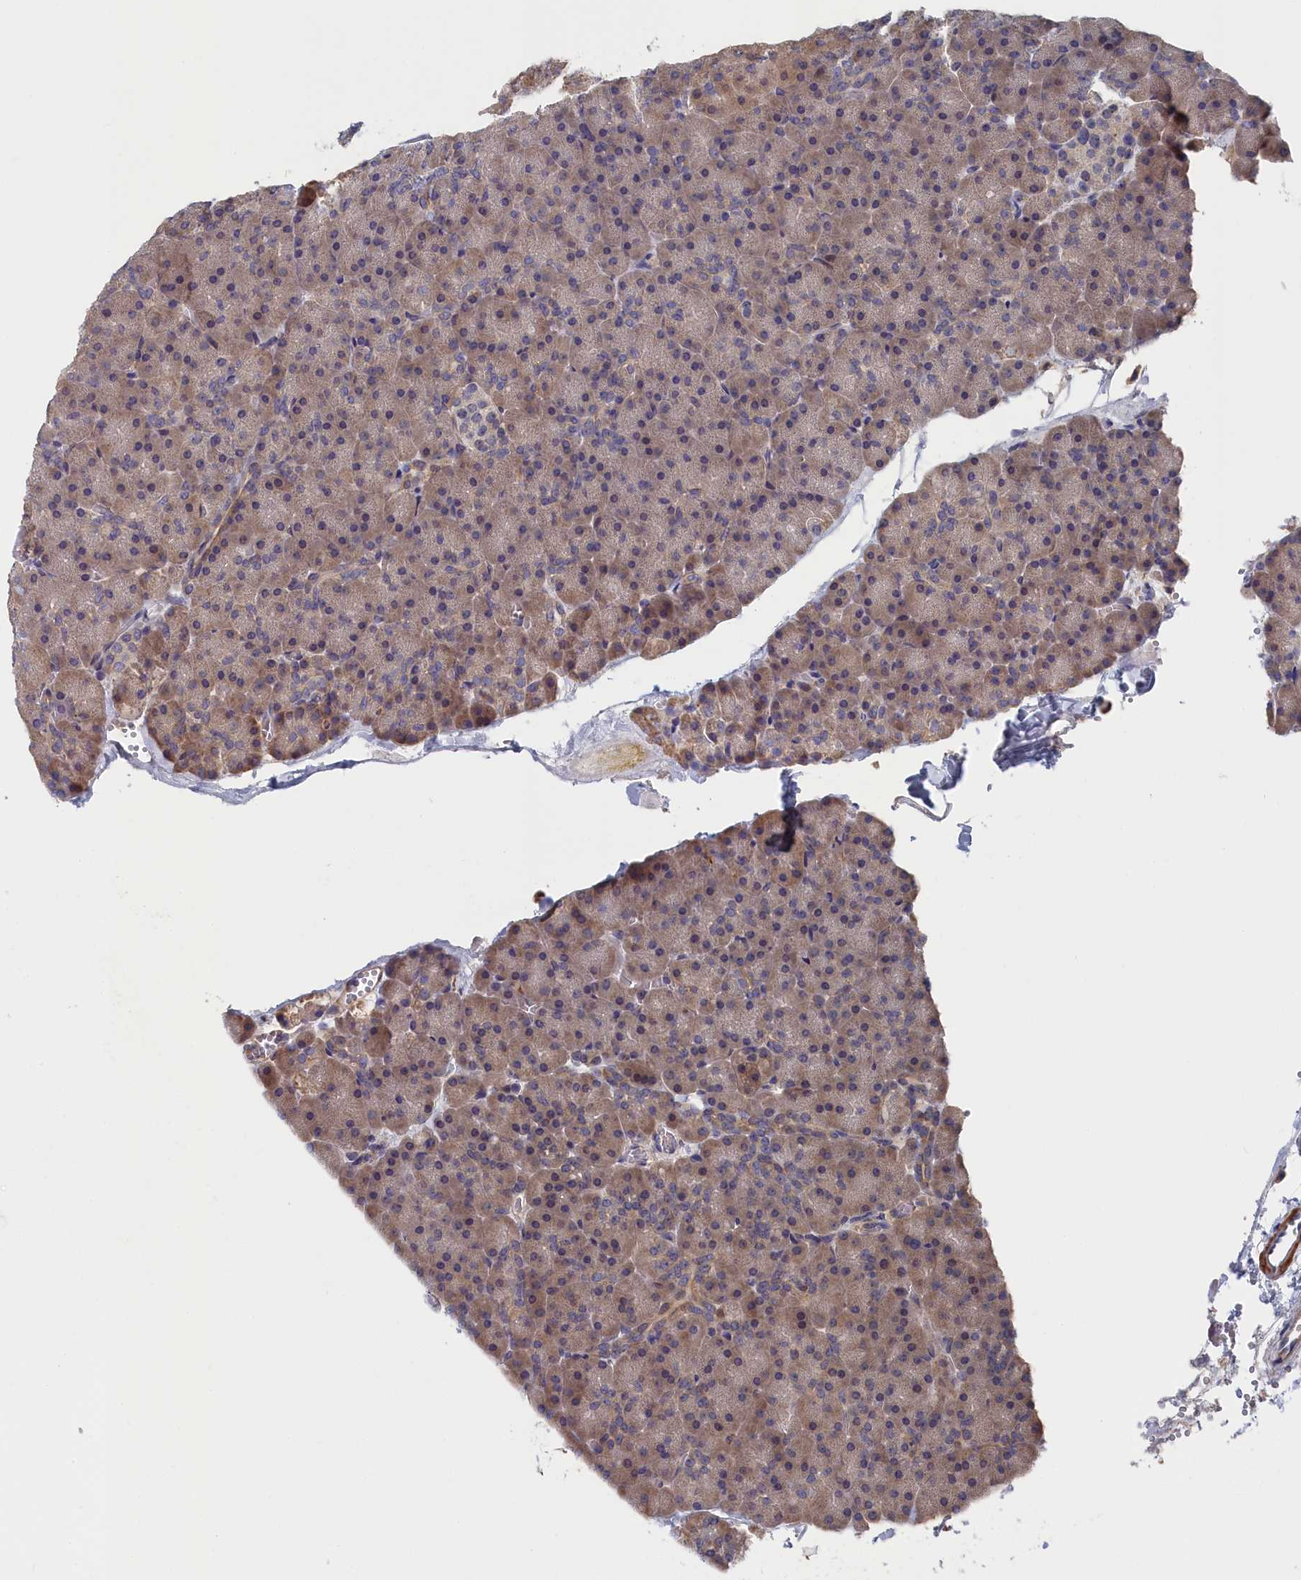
{"staining": {"intensity": "weak", "quantity": ">75%", "location": "cytoplasmic/membranous"}, "tissue": "pancreas", "cell_type": "Exocrine glandular cells", "image_type": "normal", "snomed": [{"axis": "morphology", "description": "Normal tissue, NOS"}, {"axis": "topography", "description": "Pancreas"}], "caption": "Brown immunohistochemical staining in normal pancreas displays weak cytoplasmic/membranous staining in about >75% of exocrine glandular cells. The staining was performed using DAB (3,3'-diaminobenzidine) to visualize the protein expression in brown, while the nuclei were stained in blue with hematoxylin (Magnification: 20x).", "gene": "CYB5D2", "patient": {"sex": "male", "age": 36}}